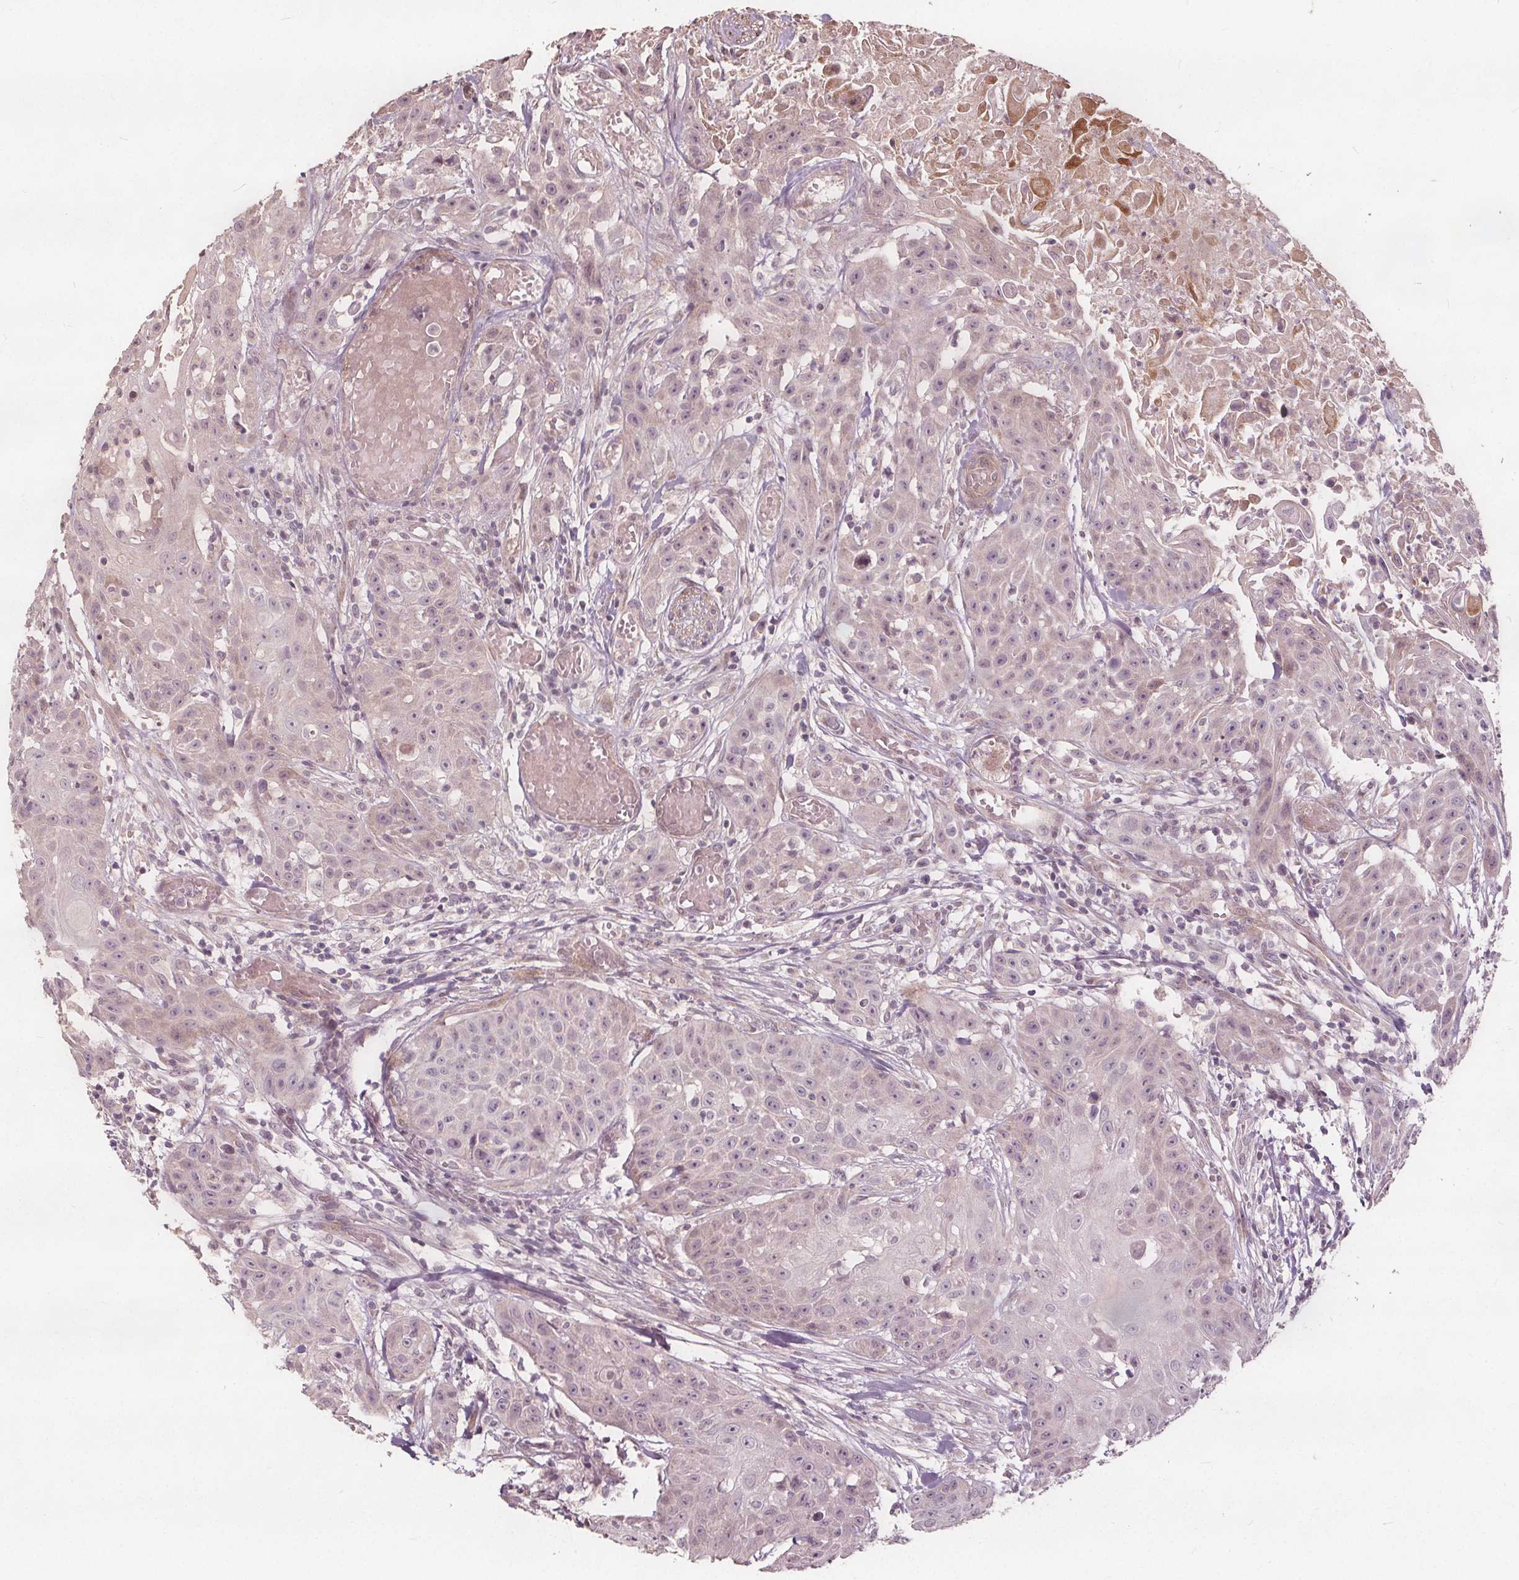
{"staining": {"intensity": "negative", "quantity": "none", "location": "none"}, "tissue": "head and neck cancer", "cell_type": "Tumor cells", "image_type": "cancer", "snomed": [{"axis": "morphology", "description": "Squamous cell carcinoma, NOS"}, {"axis": "topography", "description": "Oral tissue"}, {"axis": "topography", "description": "Head-Neck"}], "caption": "Immunohistochemistry histopathology image of neoplastic tissue: human head and neck squamous cell carcinoma stained with DAB displays no significant protein positivity in tumor cells. Brightfield microscopy of IHC stained with DAB (3,3'-diaminobenzidine) (brown) and hematoxylin (blue), captured at high magnification.", "gene": "PTPRT", "patient": {"sex": "female", "age": 55}}